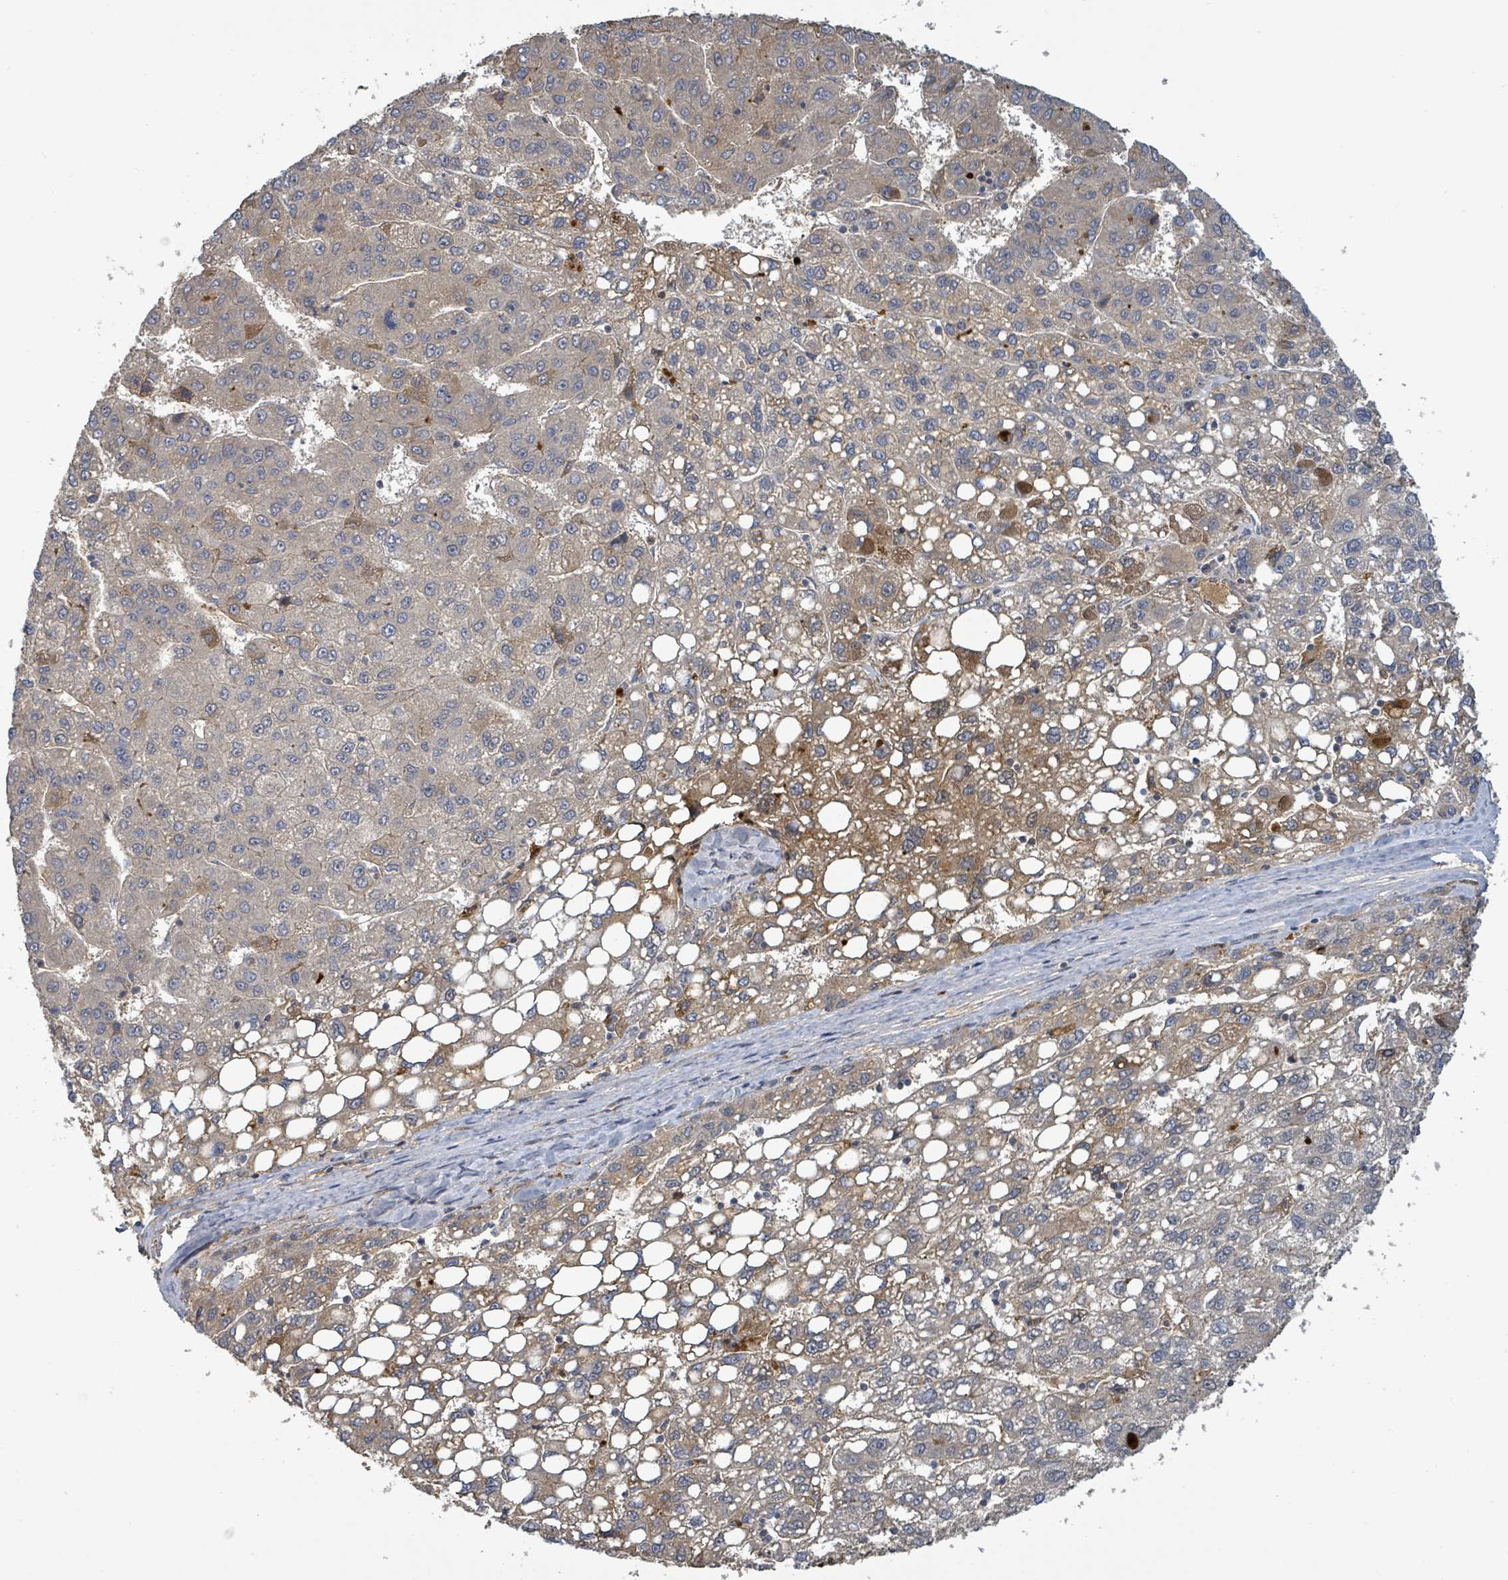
{"staining": {"intensity": "moderate", "quantity": "<25%", "location": "cytoplasmic/membranous"}, "tissue": "liver cancer", "cell_type": "Tumor cells", "image_type": "cancer", "snomed": [{"axis": "morphology", "description": "Carcinoma, Hepatocellular, NOS"}, {"axis": "topography", "description": "Liver"}], "caption": "Moderate cytoplasmic/membranous expression is identified in approximately <25% of tumor cells in hepatocellular carcinoma (liver).", "gene": "STARD4", "patient": {"sex": "female", "age": 82}}